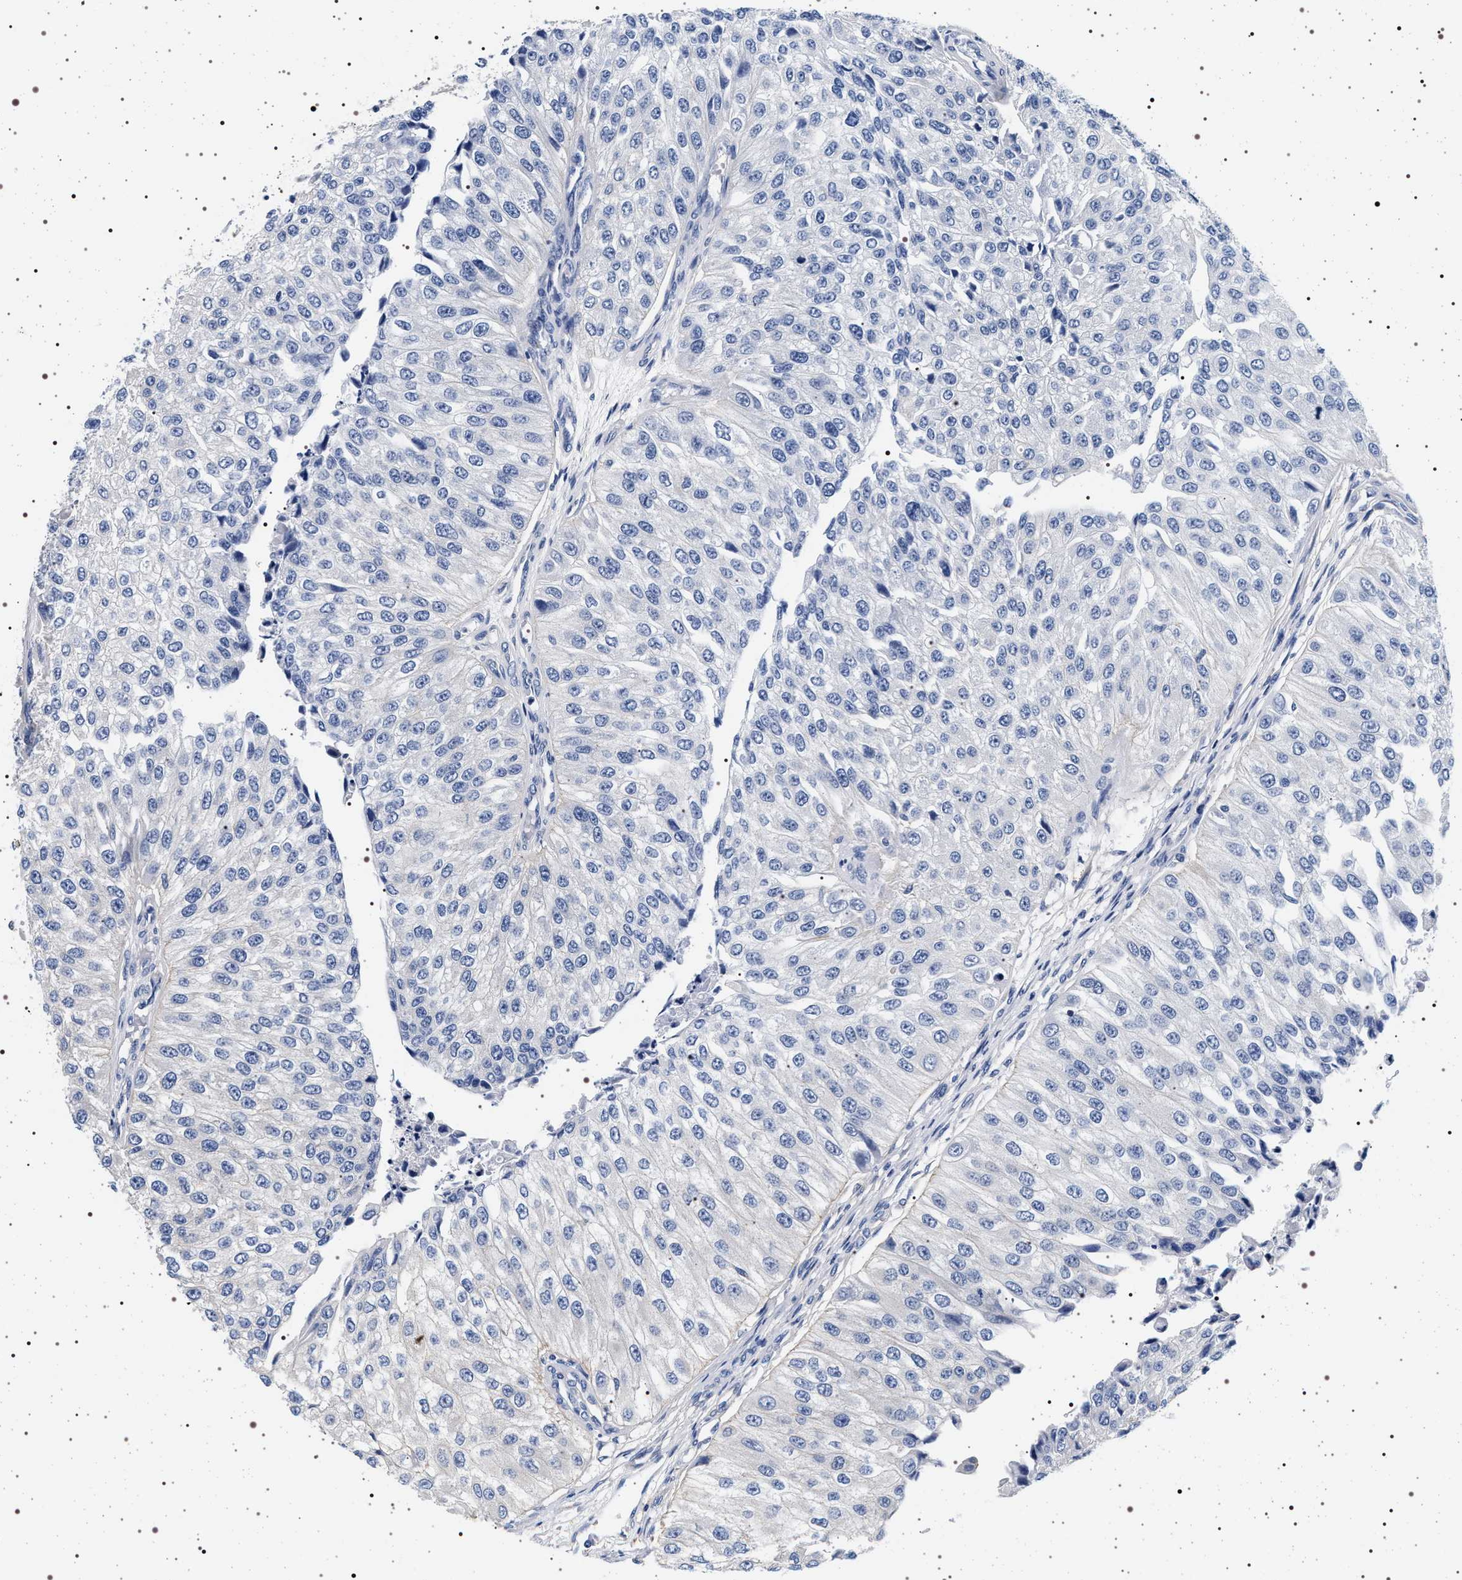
{"staining": {"intensity": "negative", "quantity": "none", "location": "none"}, "tissue": "urothelial cancer", "cell_type": "Tumor cells", "image_type": "cancer", "snomed": [{"axis": "morphology", "description": "Urothelial carcinoma, High grade"}, {"axis": "topography", "description": "Kidney"}, {"axis": "topography", "description": "Urinary bladder"}], "caption": "Tumor cells show no significant protein positivity in urothelial cancer.", "gene": "HSD17B1", "patient": {"sex": "male", "age": 77}}